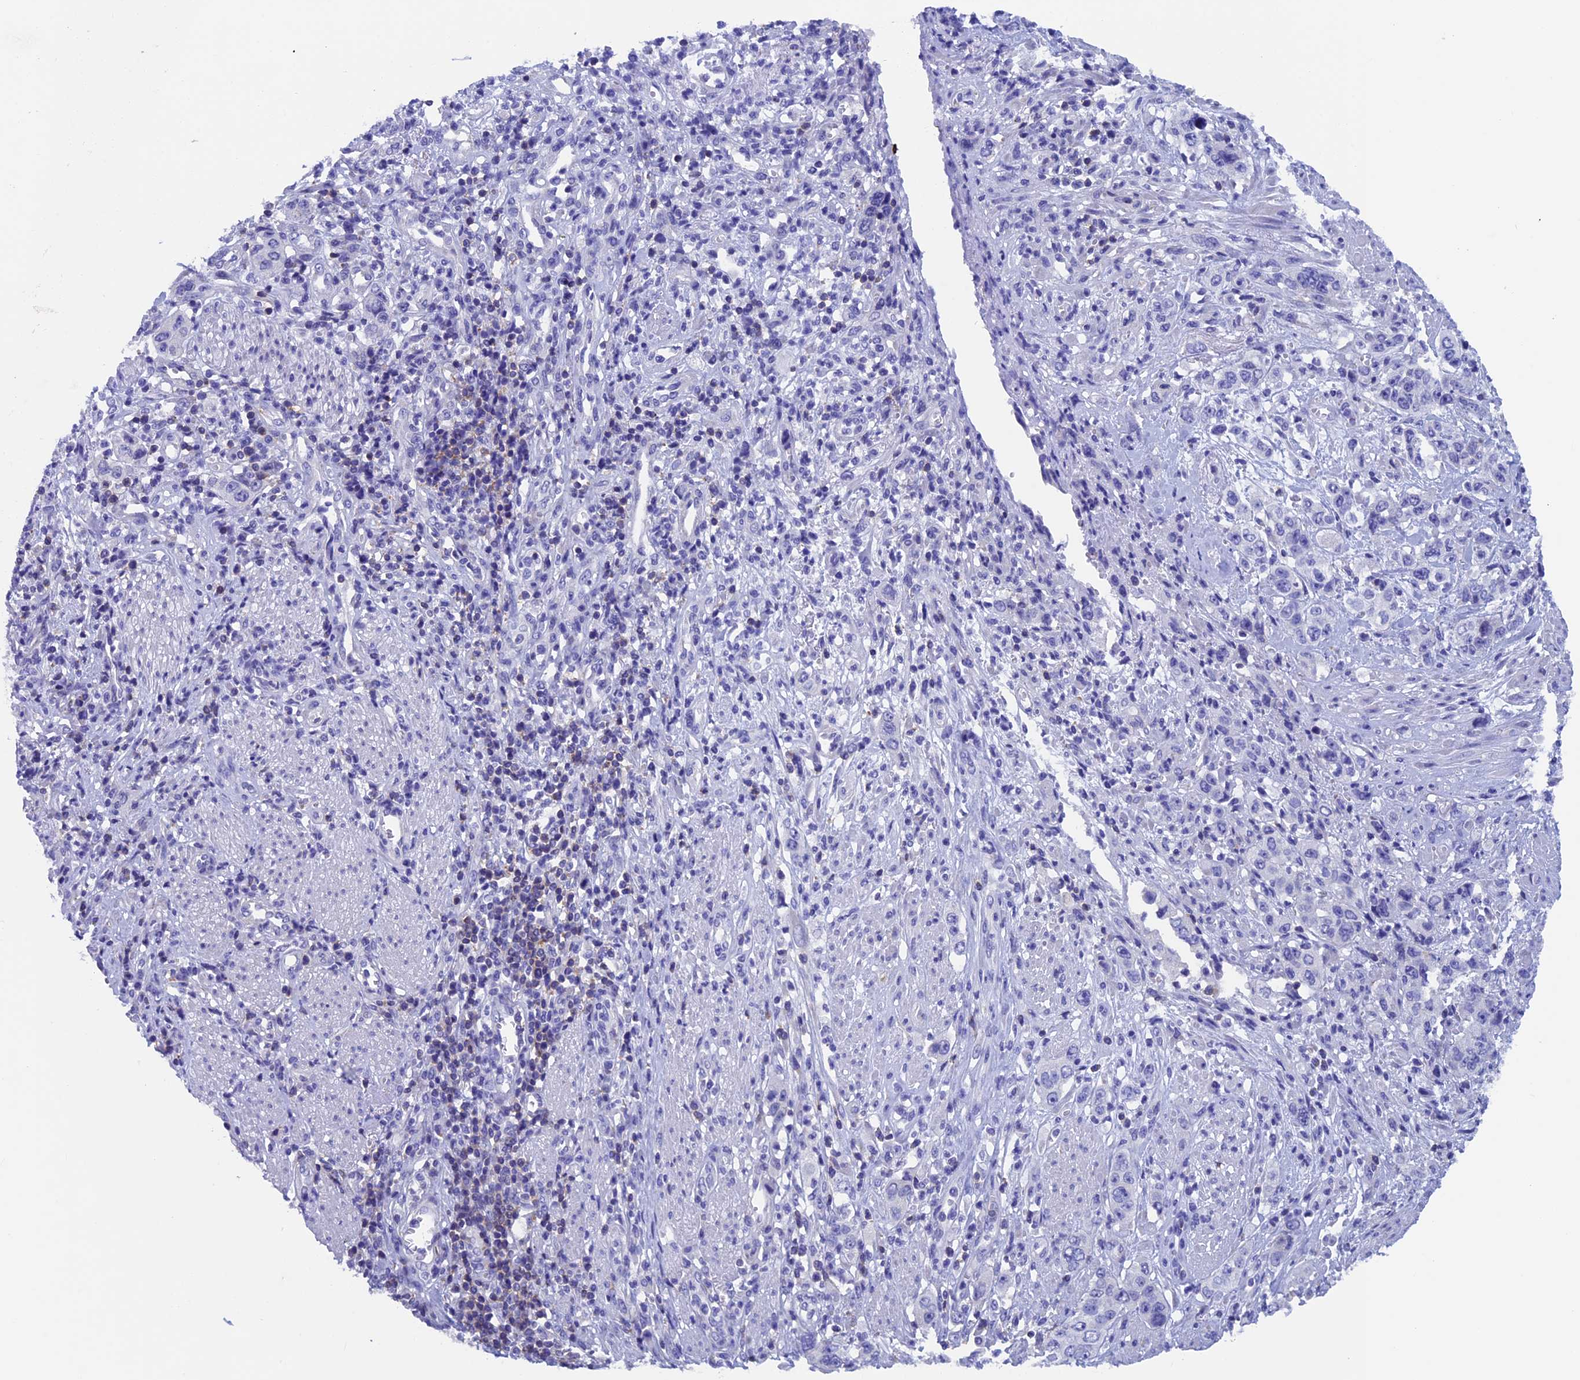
{"staining": {"intensity": "negative", "quantity": "none", "location": "none"}, "tissue": "stomach cancer", "cell_type": "Tumor cells", "image_type": "cancer", "snomed": [{"axis": "morphology", "description": "Adenocarcinoma, NOS"}, {"axis": "topography", "description": "Stomach, upper"}], "caption": "Immunohistochemical staining of human stomach cancer exhibits no significant positivity in tumor cells.", "gene": "SEPTIN1", "patient": {"sex": "male", "age": 62}}